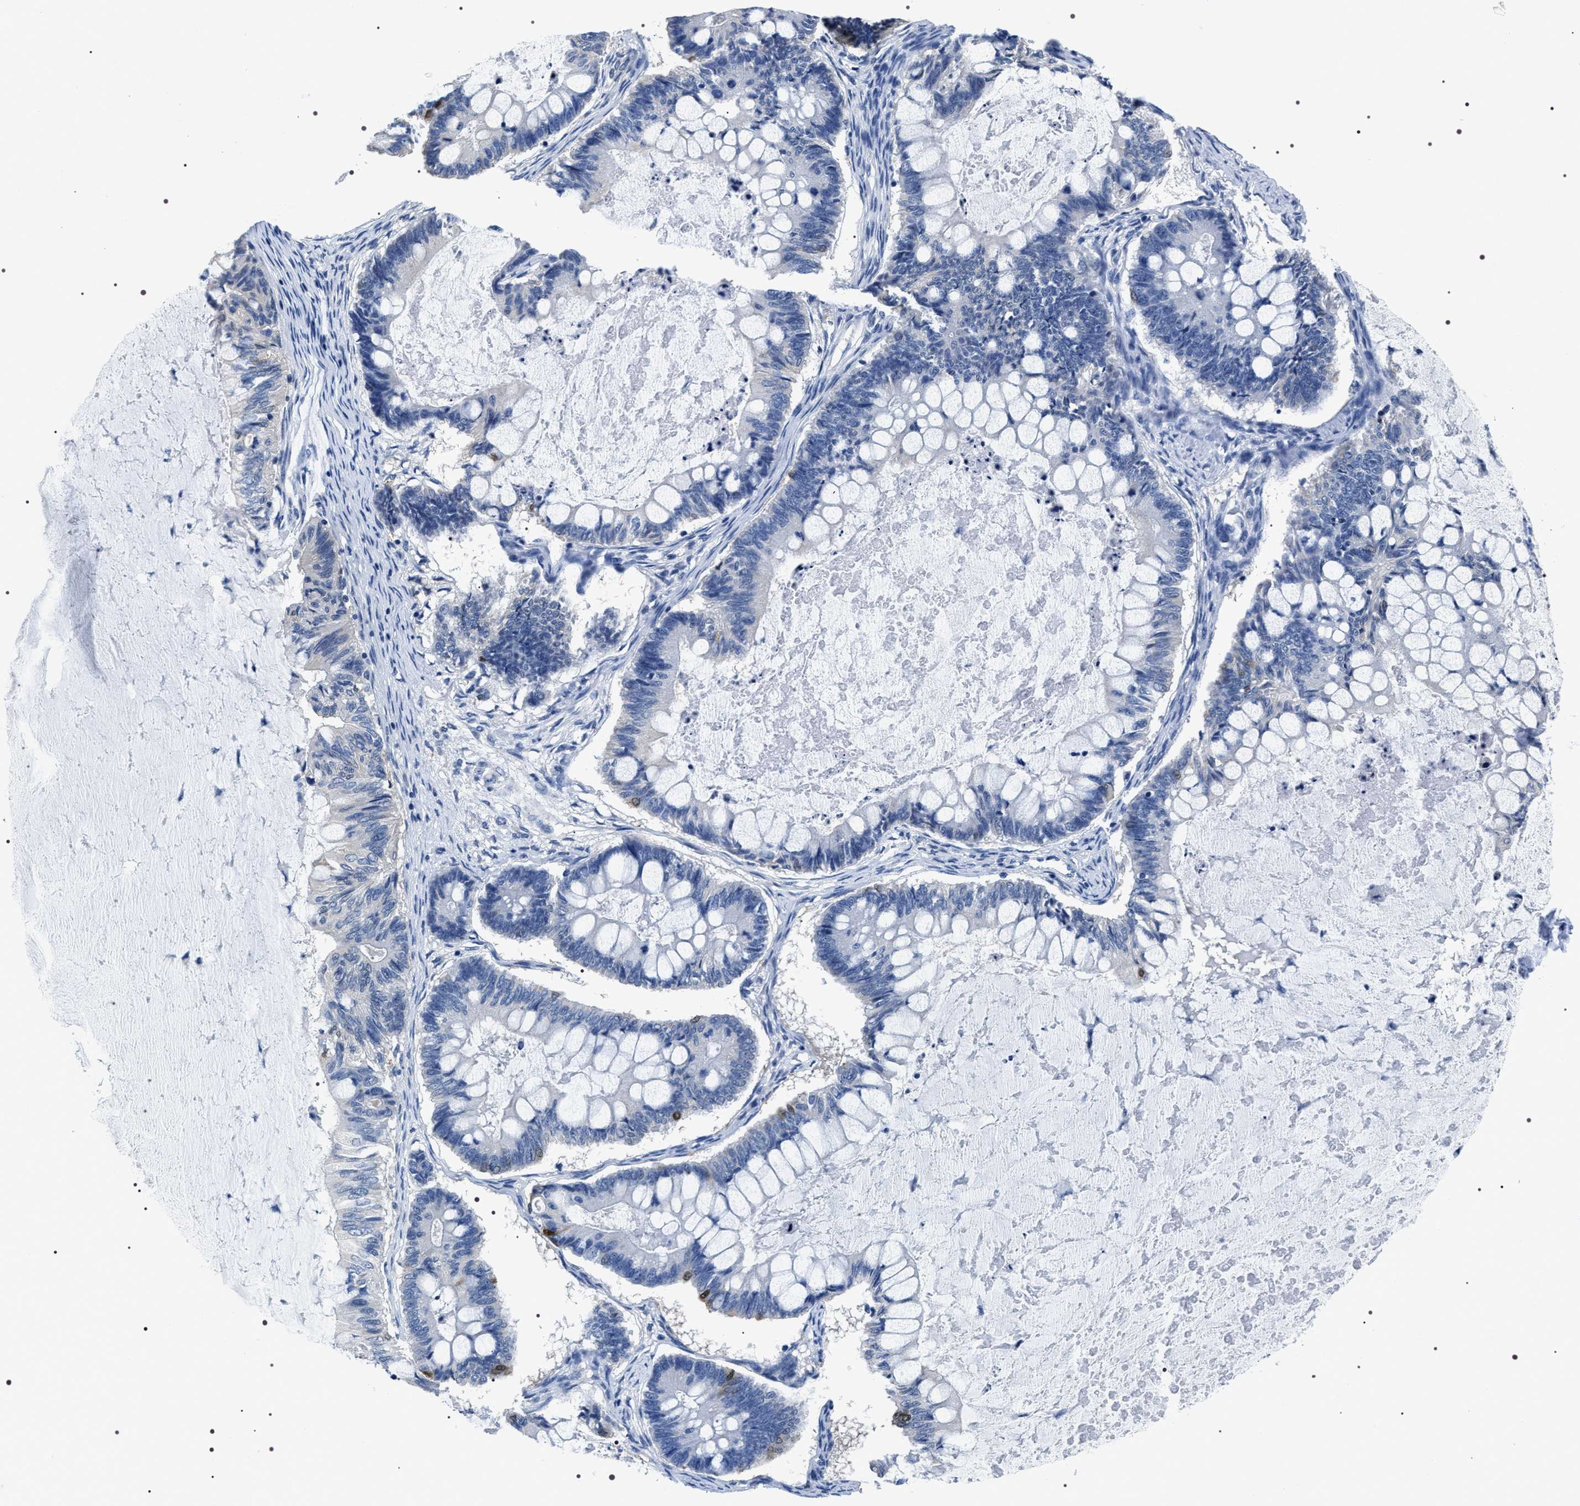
{"staining": {"intensity": "negative", "quantity": "none", "location": "none"}, "tissue": "ovarian cancer", "cell_type": "Tumor cells", "image_type": "cancer", "snomed": [{"axis": "morphology", "description": "Cystadenocarcinoma, mucinous, NOS"}, {"axis": "topography", "description": "Ovary"}], "caption": "The immunohistochemistry (IHC) histopathology image has no significant staining in tumor cells of ovarian cancer (mucinous cystadenocarcinoma) tissue. The staining is performed using DAB brown chromogen with nuclei counter-stained in using hematoxylin.", "gene": "ADH4", "patient": {"sex": "female", "age": 61}}